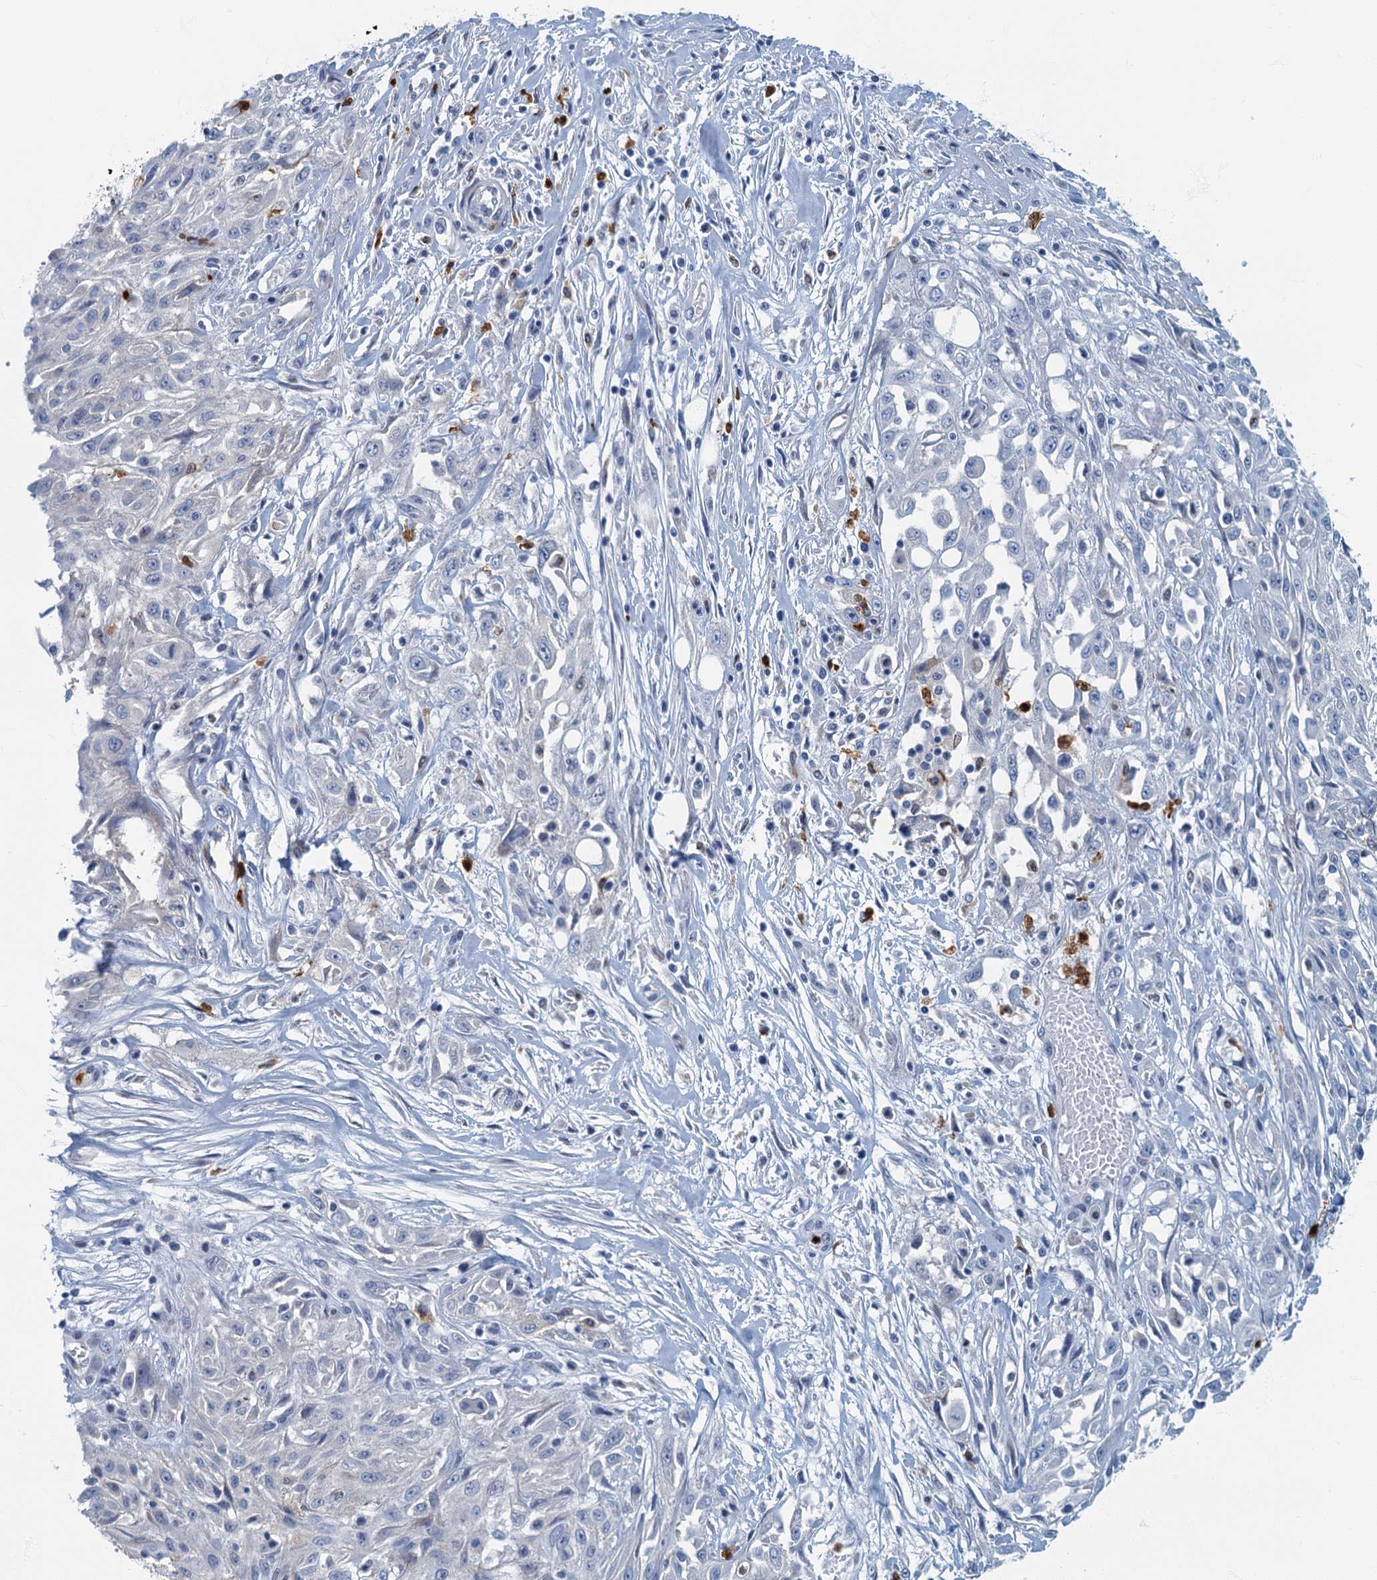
{"staining": {"intensity": "negative", "quantity": "none", "location": "none"}, "tissue": "skin cancer", "cell_type": "Tumor cells", "image_type": "cancer", "snomed": [{"axis": "morphology", "description": "Squamous cell carcinoma, NOS"}, {"axis": "morphology", "description": "Squamous cell carcinoma, metastatic, NOS"}, {"axis": "topography", "description": "Skin"}, {"axis": "topography", "description": "Lymph node"}], "caption": "IHC of human skin cancer reveals no staining in tumor cells.", "gene": "ANKDD1A", "patient": {"sex": "male", "age": 75}}